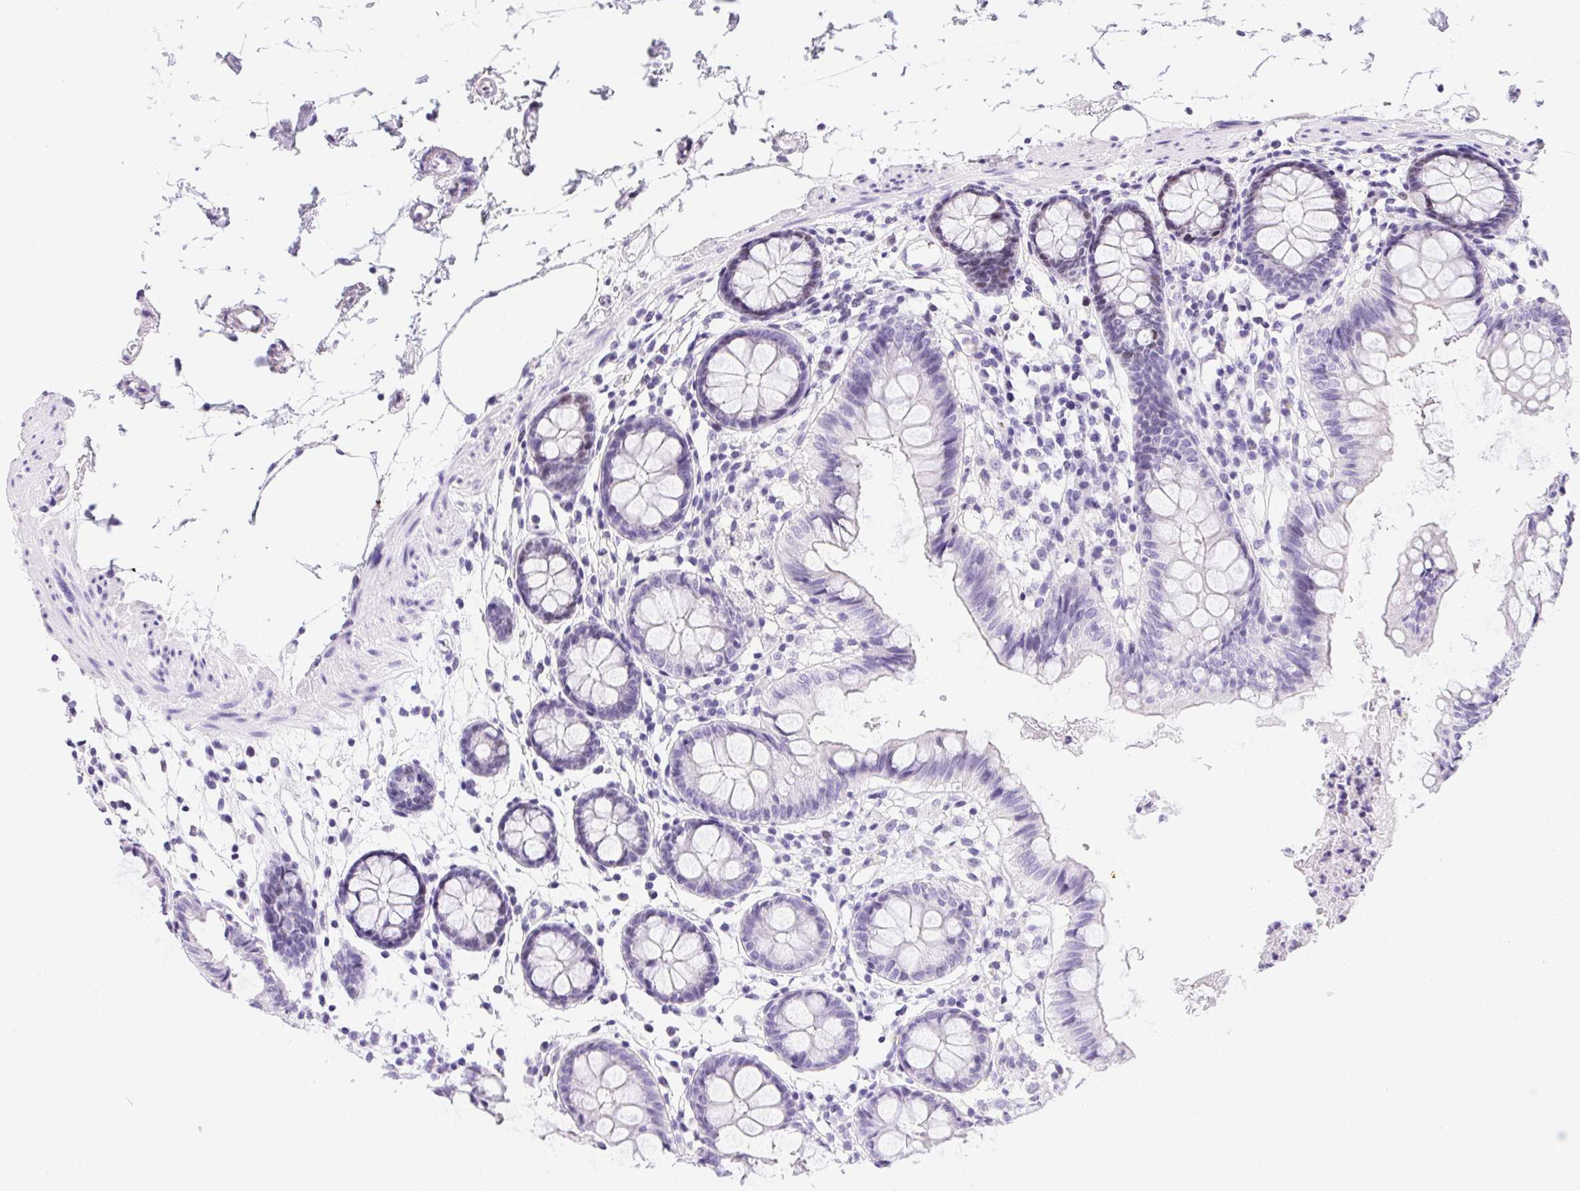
{"staining": {"intensity": "negative", "quantity": "none", "location": "none"}, "tissue": "colon", "cell_type": "Endothelial cells", "image_type": "normal", "snomed": [{"axis": "morphology", "description": "Normal tissue, NOS"}, {"axis": "topography", "description": "Colon"}], "caption": "Colon stained for a protein using immunohistochemistry (IHC) exhibits no positivity endothelial cells.", "gene": "HELLS", "patient": {"sex": "female", "age": 84}}